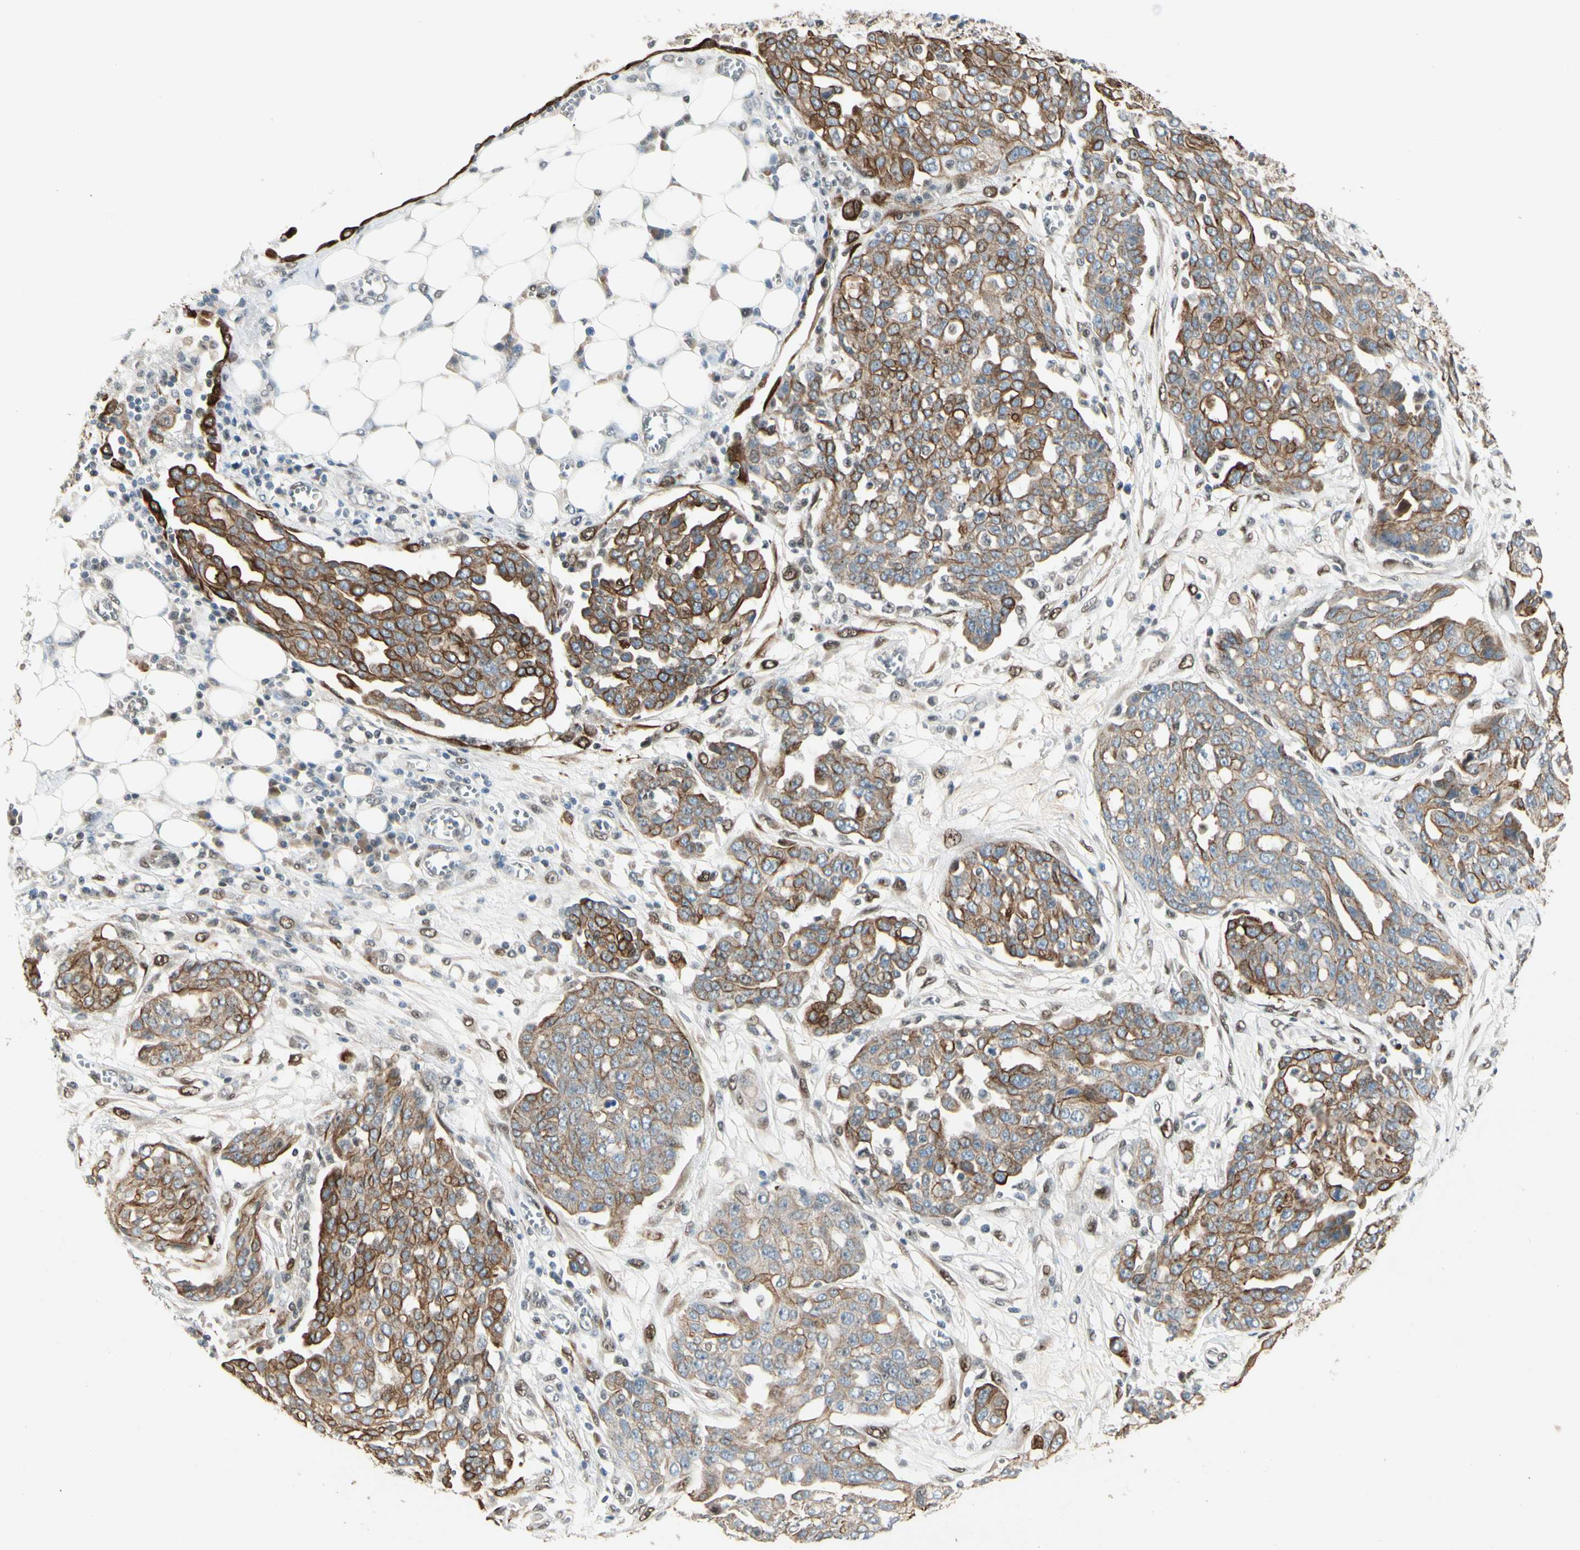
{"staining": {"intensity": "strong", "quantity": ">75%", "location": "cytoplasmic/membranous"}, "tissue": "ovarian cancer", "cell_type": "Tumor cells", "image_type": "cancer", "snomed": [{"axis": "morphology", "description": "Cystadenocarcinoma, serous, NOS"}, {"axis": "topography", "description": "Soft tissue"}, {"axis": "topography", "description": "Ovary"}], "caption": "Immunohistochemical staining of serous cystadenocarcinoma (ovarian) demonstrates high levels of strong cytoplasmic/membranous protein positivity in approximately >75% of tumor cells.", "gene": "ATXN1", "patient": {"sex": "female", "age": 57}}